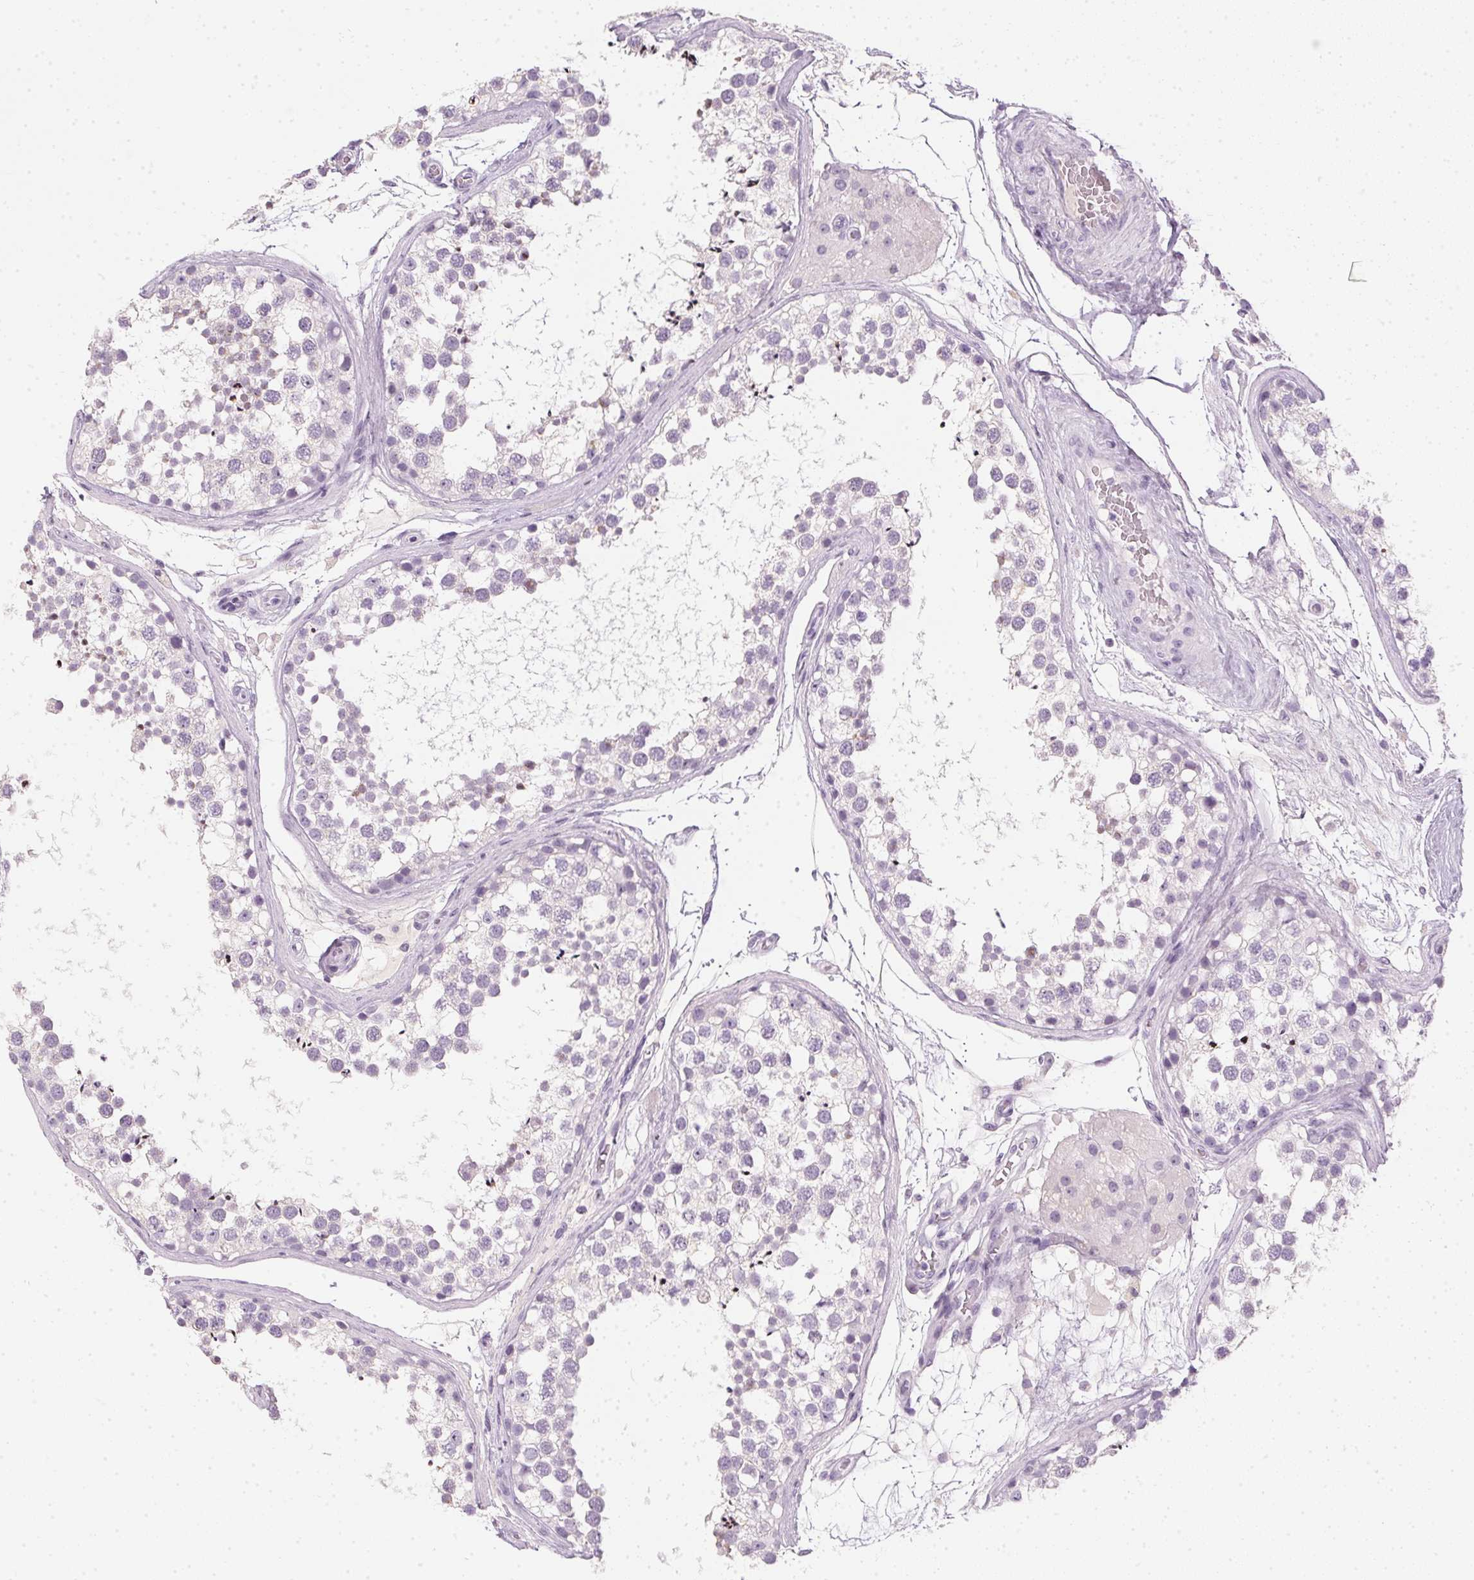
{"staining": {"intensity": "weak", "quantity": "<25%", "location": "cytoplasmic/membranous"}, "tissue": "testis", "cell_type": "Cells in seminiferous ducts", "image_type": "normal", "snomed": [{"axis": "morphology", "description": "Normal tissue, NOS"}, {"axis": "morphology", "description": "Seminoma, NOS"}, {"axis": "topography", "description": "Testis"}], "caption": "The micrograph shows no staining of cells in seminiferous ducts in benign testis.", "gene": "TMEM72", "patient": {"sex": "male", "age": 65}}